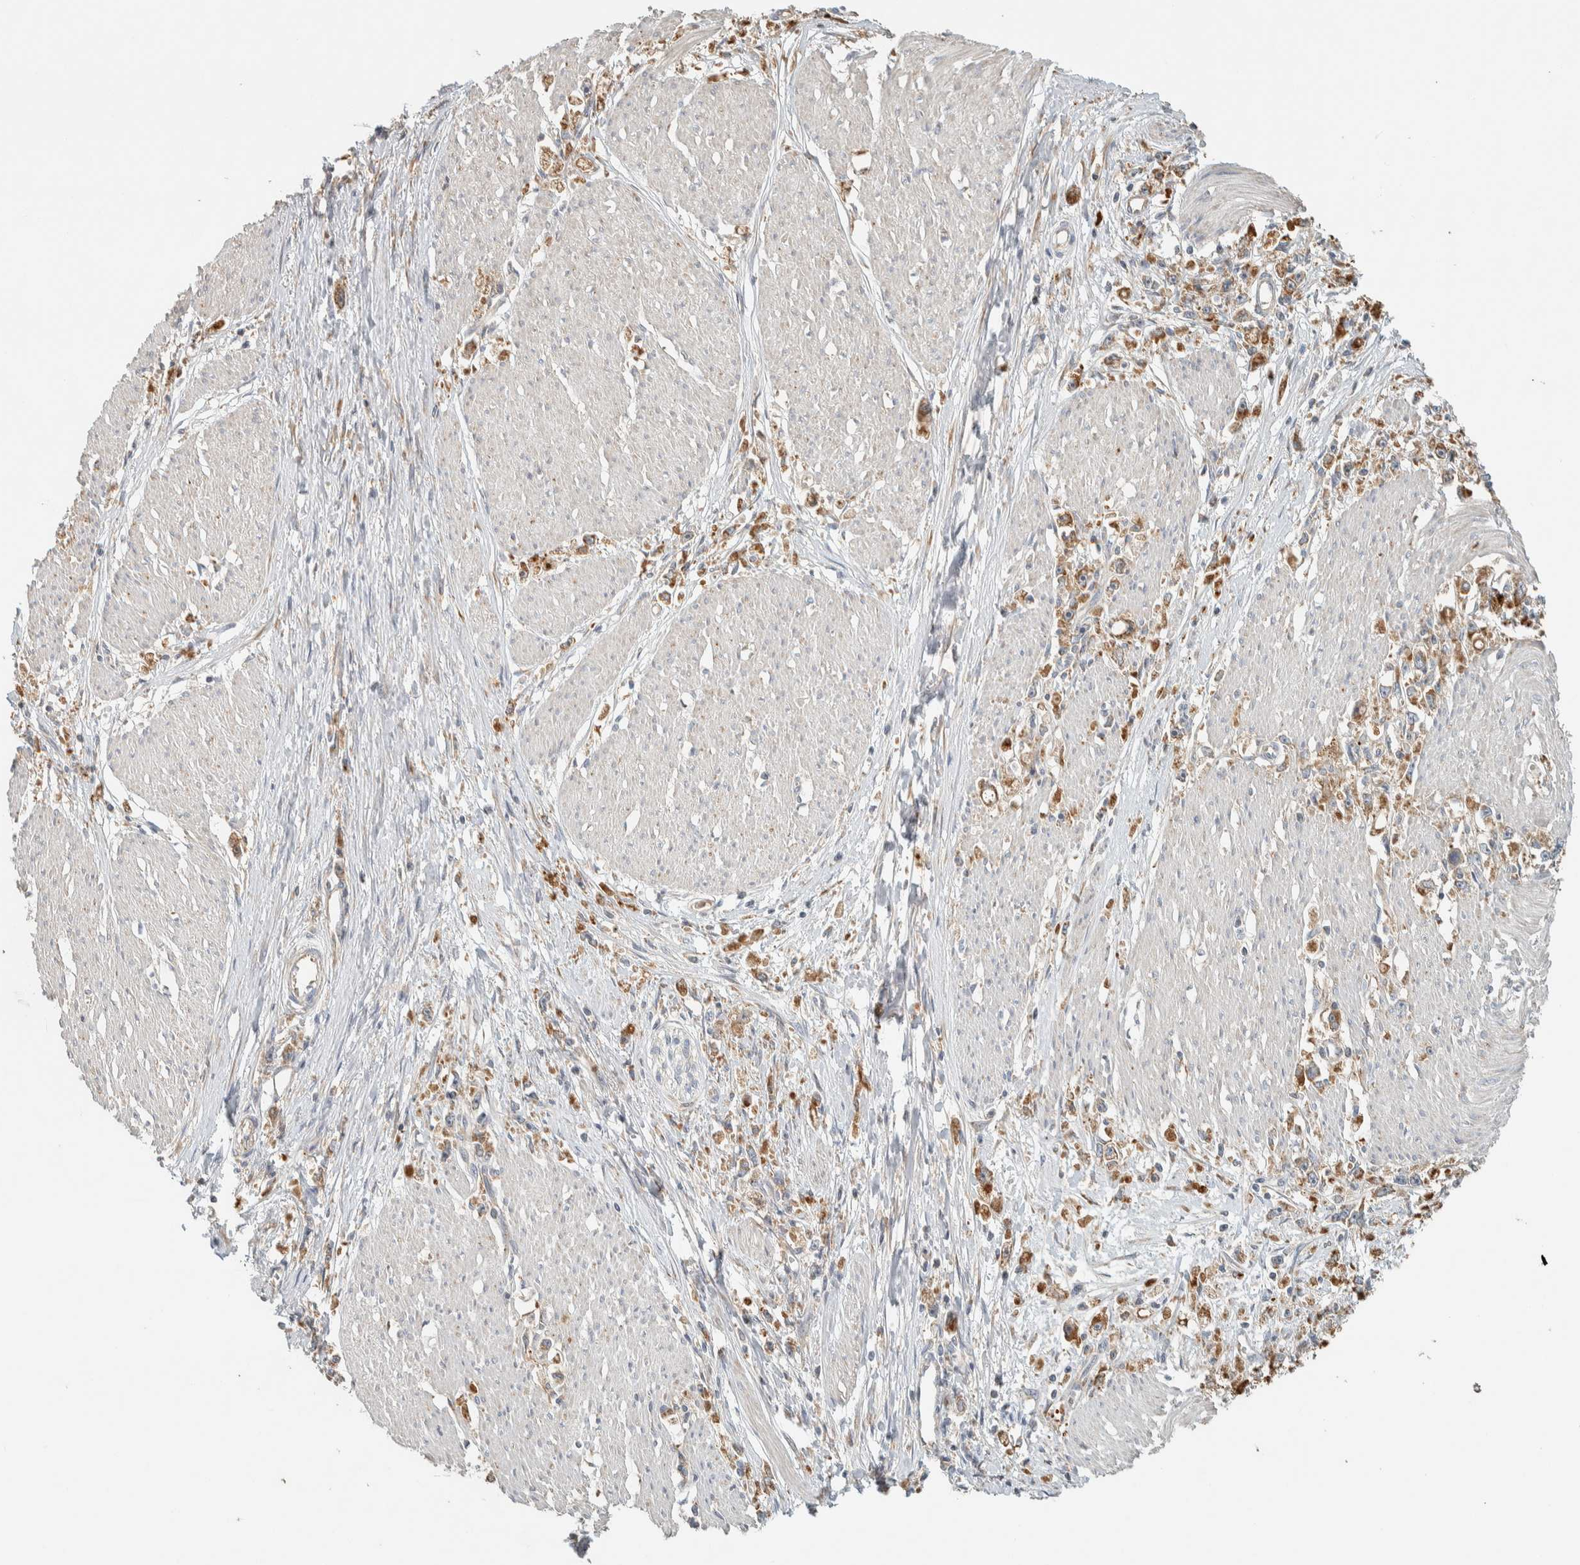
{"staining": {"intensity": "moderate", "quantity": ">75%", "location": "cytoplasmic/membranous"}, "tissue": "stomach cancer", "cell_type": "Tumor cells", "image_type": "cancer", "snomed": [{"axis": "morphology", "description": "Adenocarcinoma, NOS"}, {"axis": "topography", "description": "Stomach"}], "caption": "A brown stain labels moderate cytoplasmic/membranous staining of a protein in stomach adenocarcinoma tumor cells. (brown staining indicates protein expression, while blue staining denotes nuclei).", "gene": "RAB11FIP1", "patient": {"sex": "female", "age": 59}}